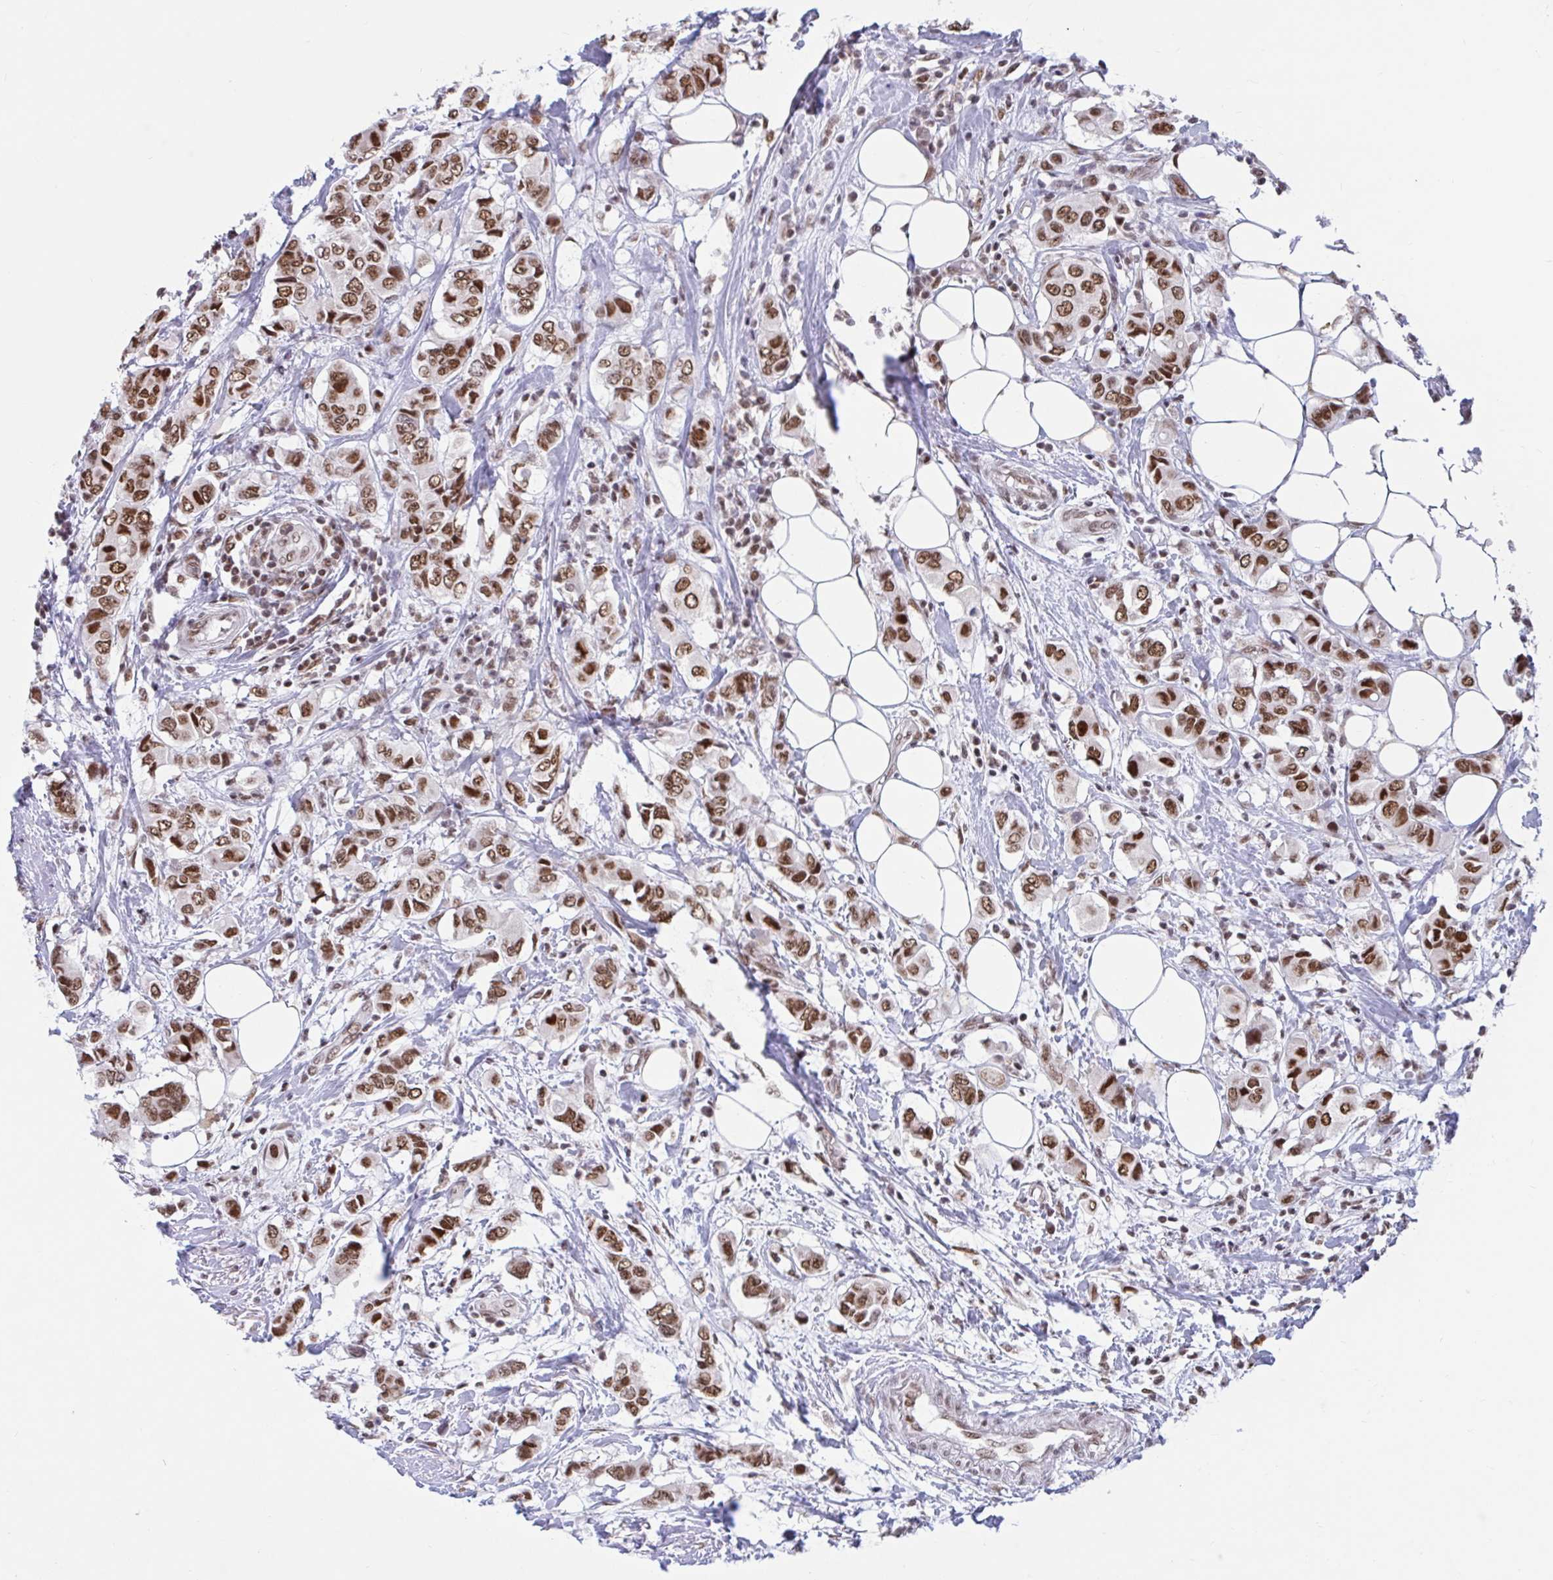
{"staining": {"intensity": "moderate", "quantity": ">75%", "location": "nuclear"}, "tissue": "breast cancer", "cell_type": "Tumor cells", "image_type": "cancer", "snomed": [{"axis": "morphology", "description": "Lobular carcinoma"}, {"axis": "topography", "description": "Breast"}], "caption": "Tumor cells reveal moderate nuclear positivity in about >75% of cells in breast cancer (lobular carcinoma).", "gene": "PHF10", "patient": {"sex": "female", "age": 51}}